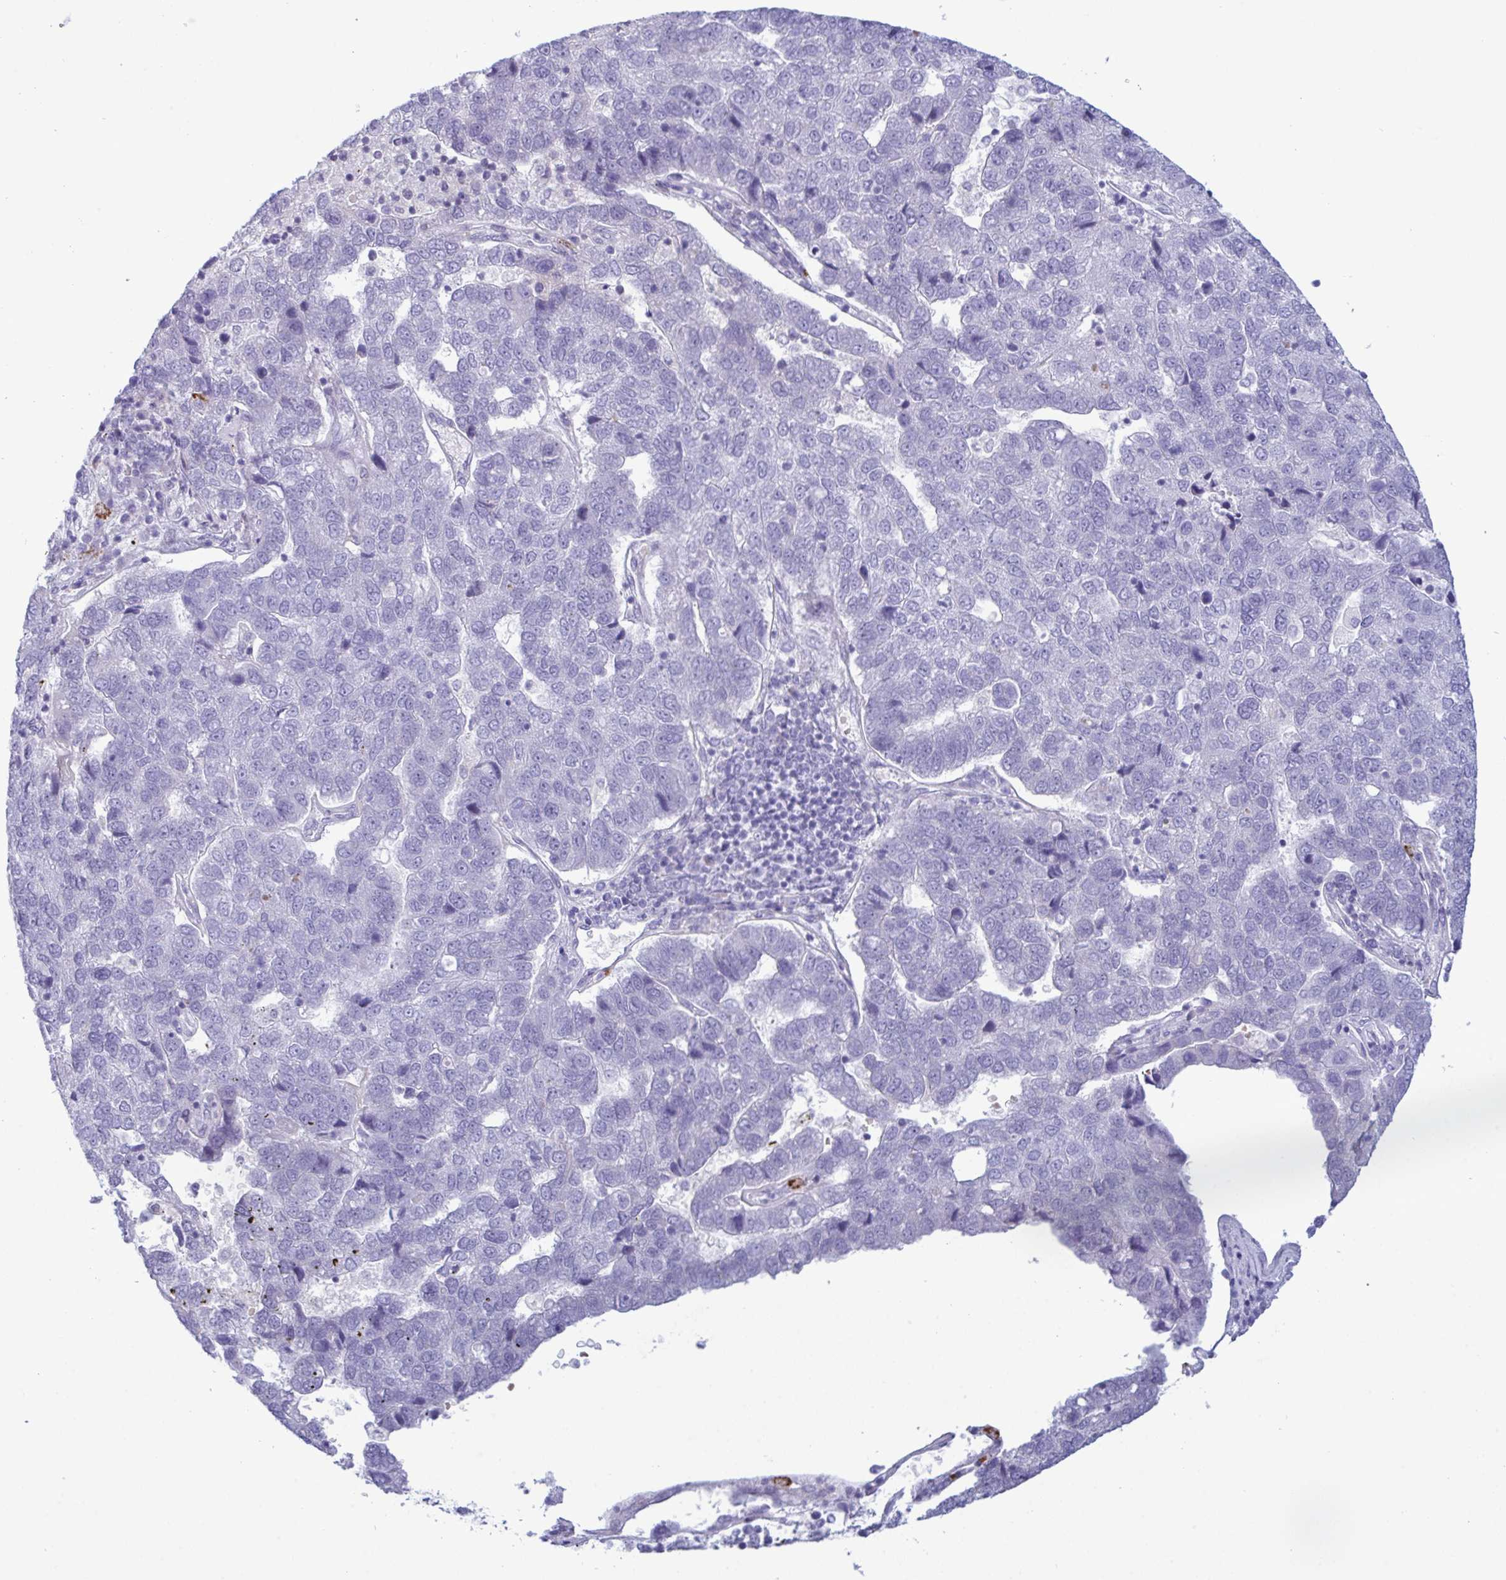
{"staining": {"intensity": "negative", "quantity": "none", "location": "none"}, "tissue": "pancreatic cancer", "cell_type": "Tumor cells", "image_type": "cancer", "snomed": [{"axis": "morphology", "description": "Adenocarcinoma, NOS"}, {"axis": "topography", "description": "Pancreas"}], "caption": "This is an immunohistochemistry (IHC) micrograph of human adenocarcinoma (pancreatic). There is no positivity in tumor cells.", "gene": "ZNF684", "patient": {"sex": "female", "age": 61}}